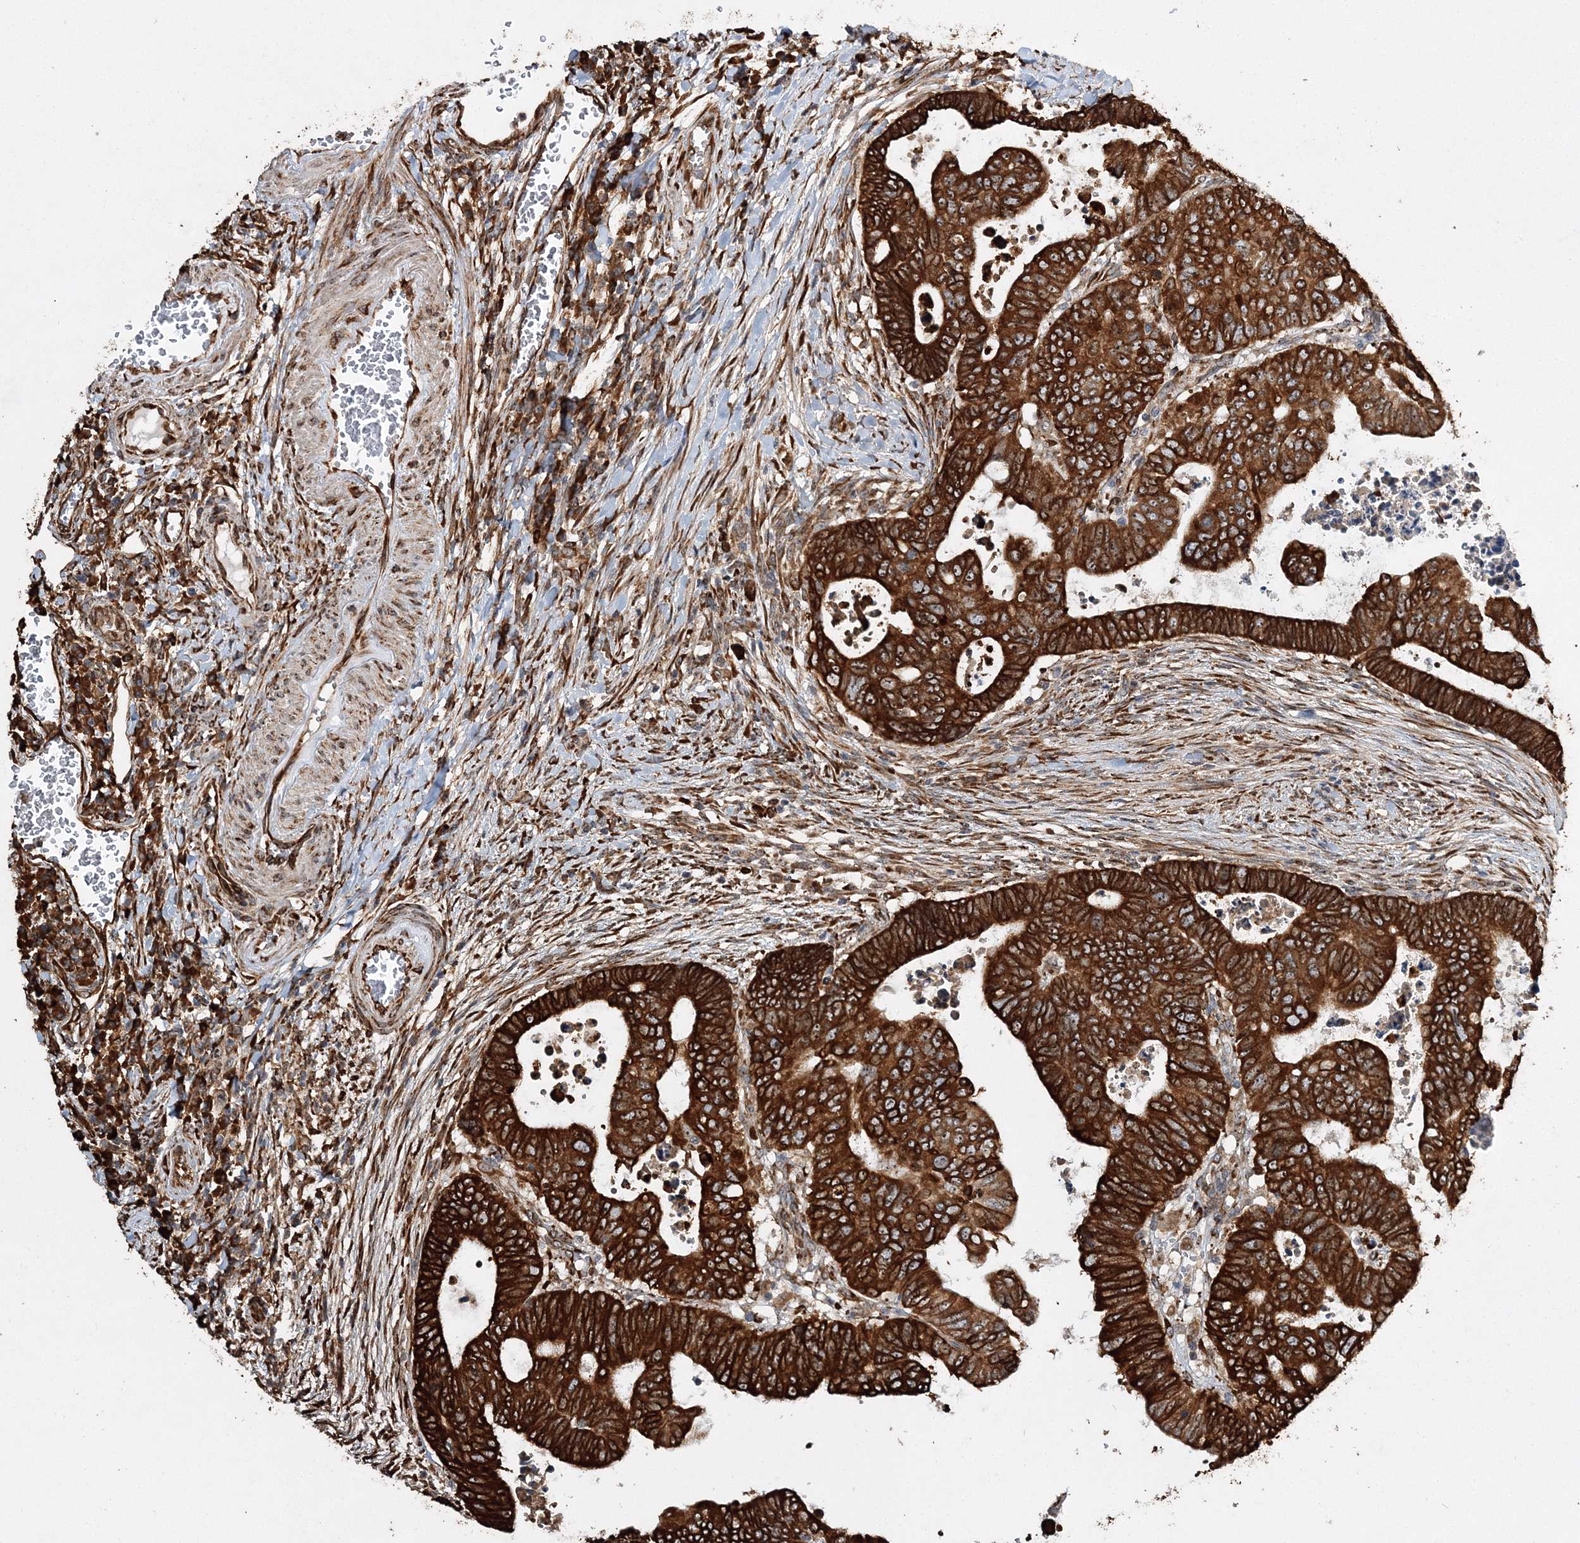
{"staining": {"intensity": "strong", "quantity": ">75%", "location": "cytoplasmic/membranous"}, "tissue": "colorectal cancer", "cell_type": "Tumor cells", "image_type": "cancer", "snomed": [{"axis": "morphology", "description": "Normal tissue, NOS"}, {"axis": "morphology", "description": "Adenocarcinoma, NOS"}, {"axis": "topography", "description": "Rectum"}], "caption": "Human colorectal adenocarcinoma stained for a protein (brown) demonstrates strong cytoplasmic/membranous positive staining in approximately >75% of tumor cells.", "gene": "SCRN3", "patient": {"sex": "female", "age": 65}}